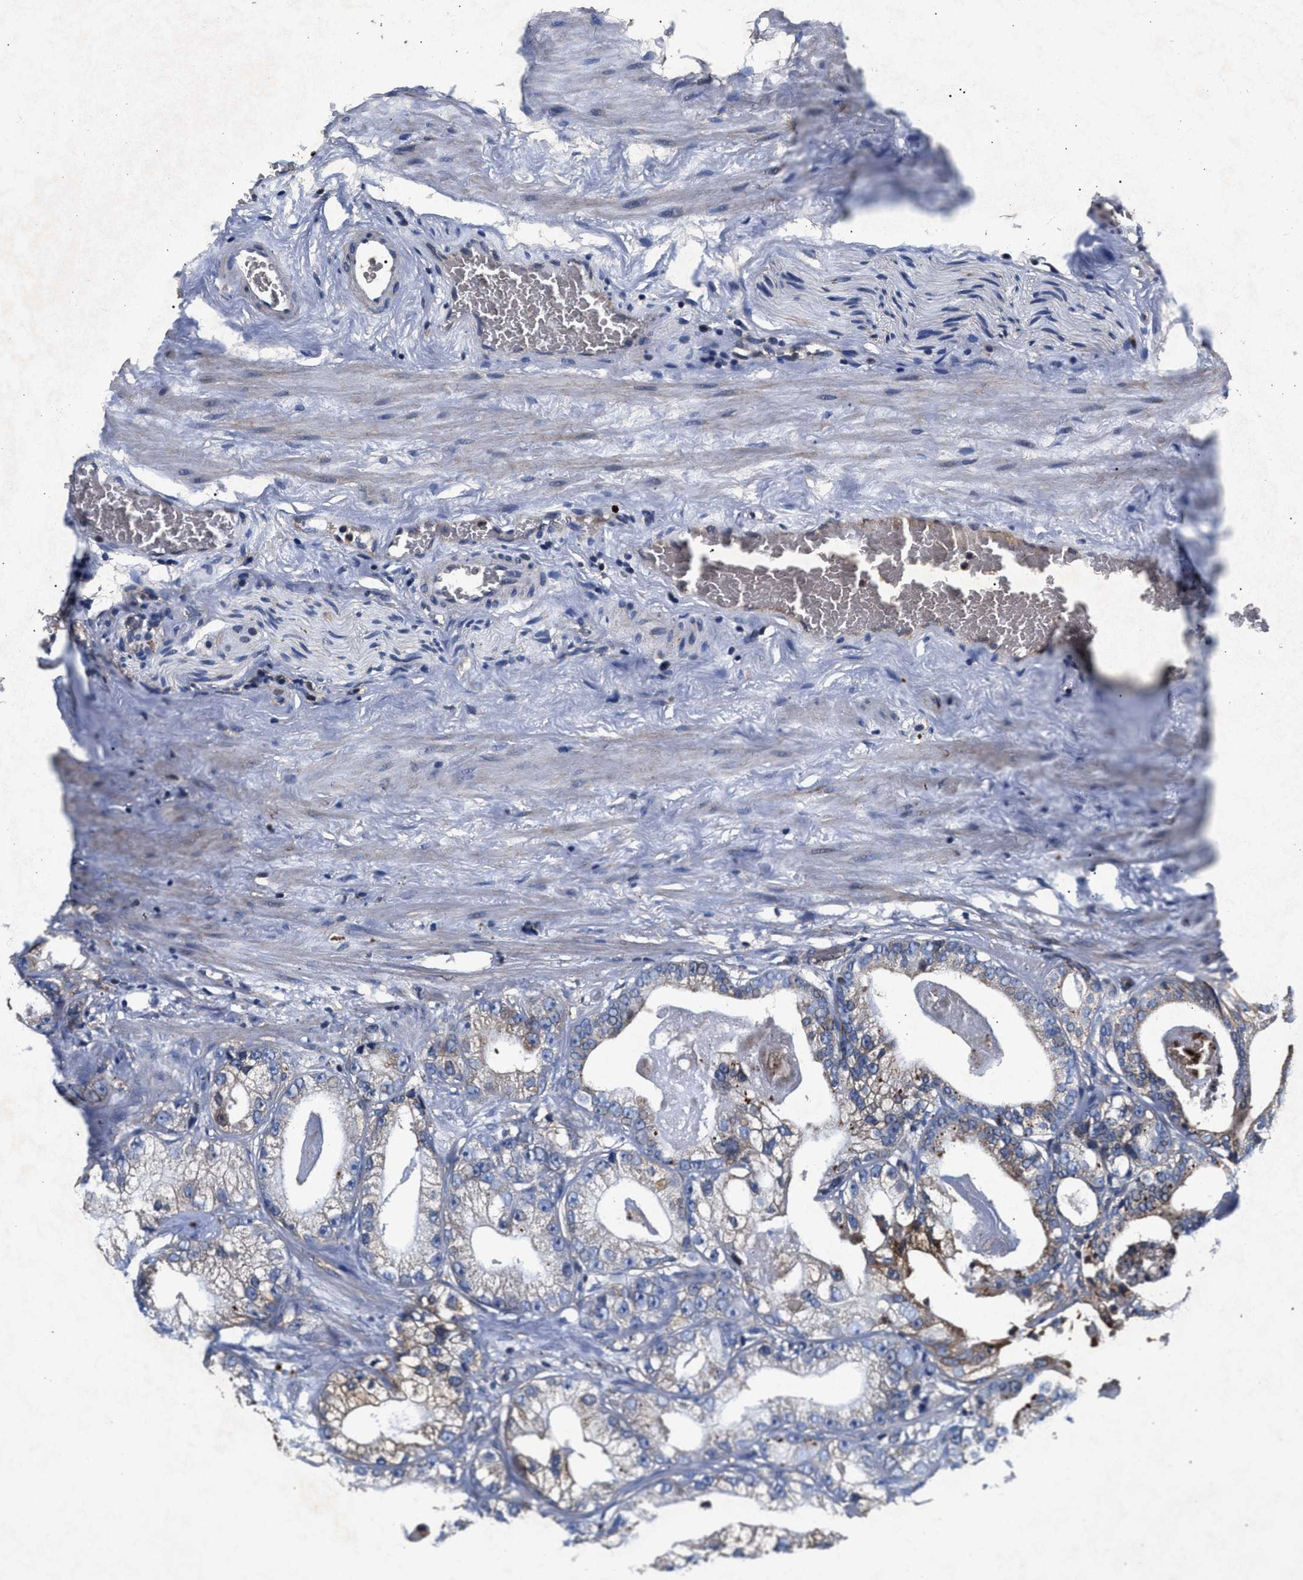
{"staining": {"intensity": "weak", "quantity": "<25%", "location": "cytoplasmic/membranous"}, "tissue": "prostate cancer", "cell_type": "Tumor cells", "image_type": "cancer", "snomed": [{"axis": "morphology", "description": "Adenocarcinoma, Low grade"}, {"axis": "topography", "description": "Prostate"}], "caption": "Immunohistochemistry of prostate cancer (adenocarcinoma (low-grade)) shows no positivity in tumor cells. (DAB (3,3'-diaminobenzidine) IHC, high magnification).", "gene": "NFKB2", "patient": {"sex": "male", "age": 59}}